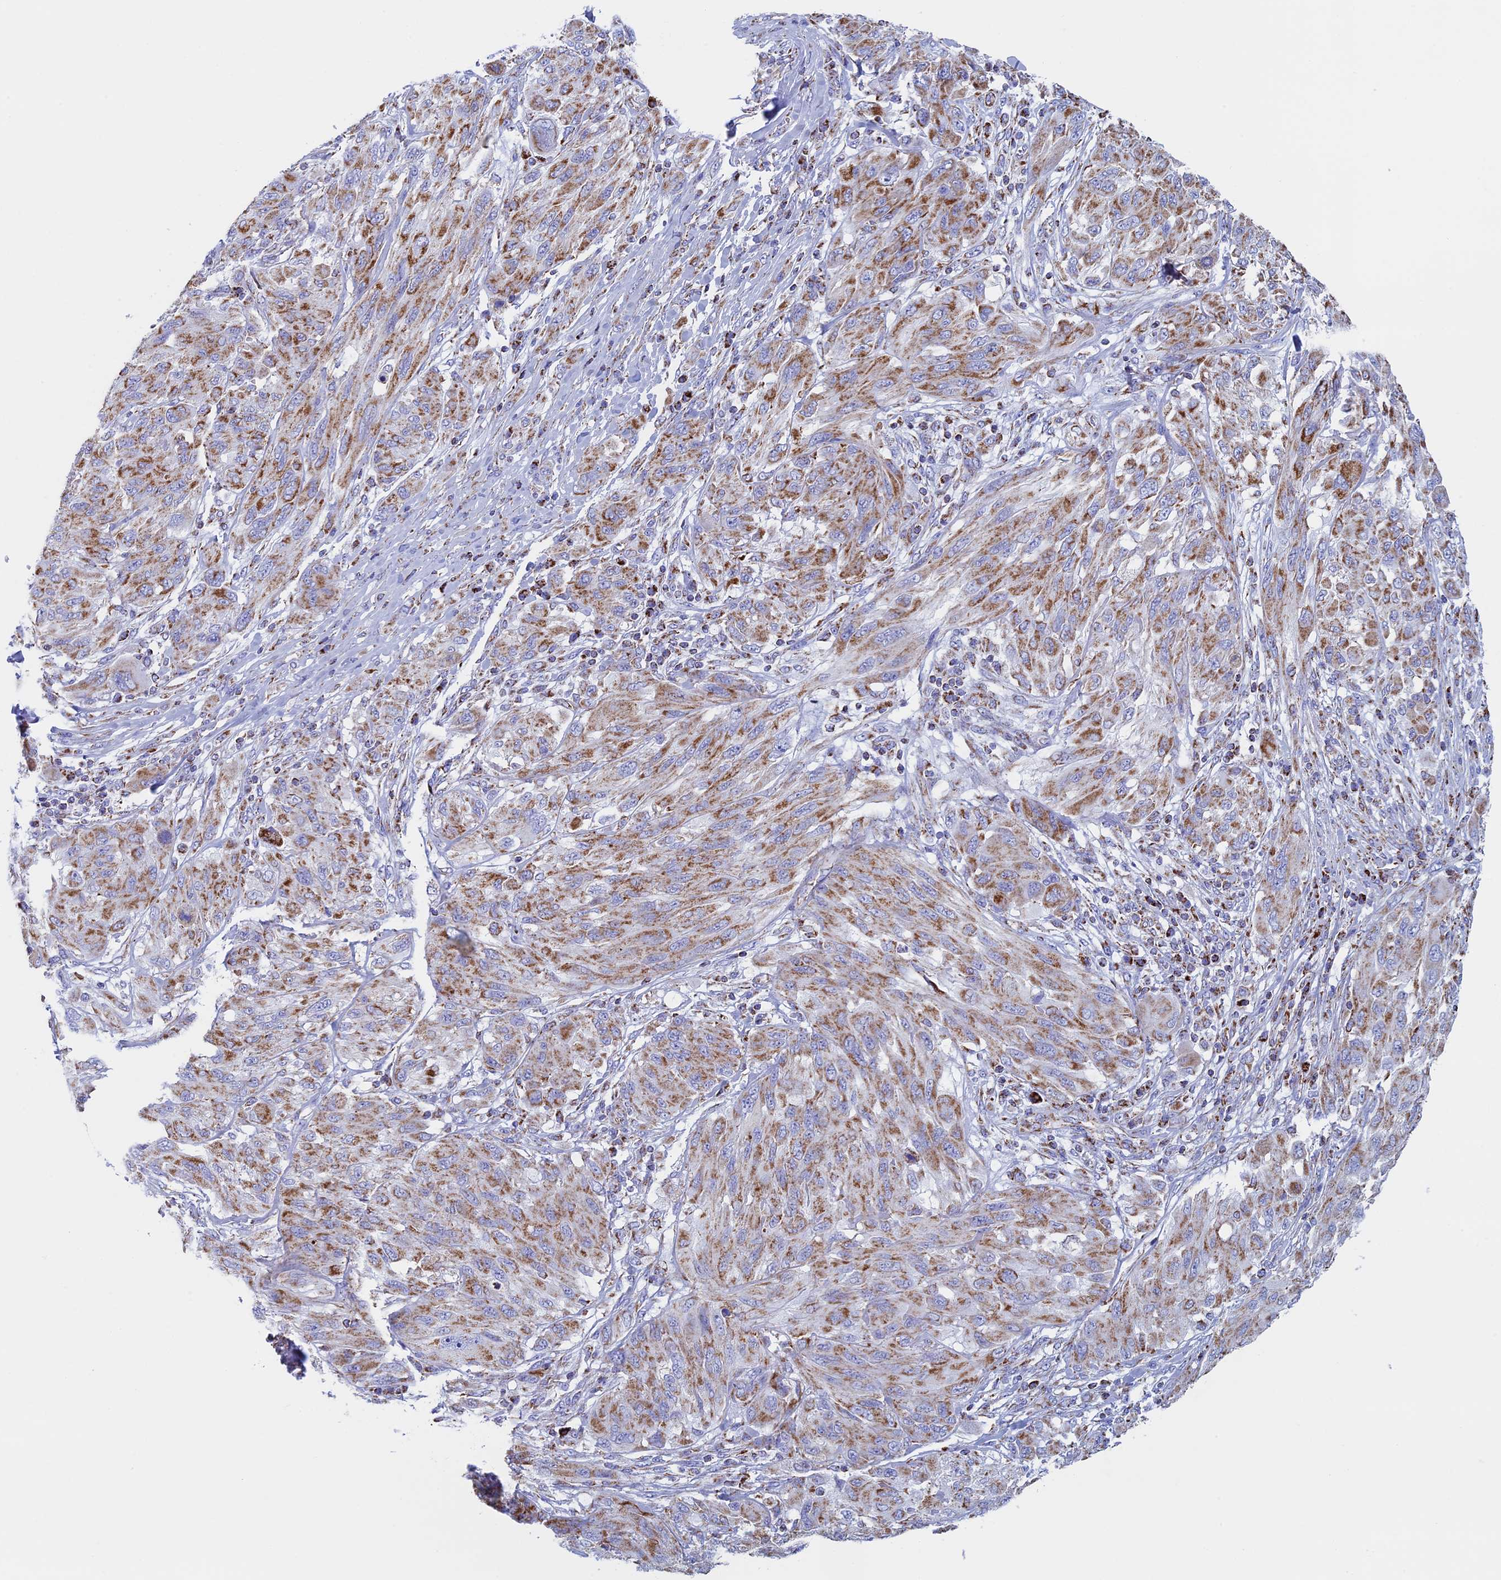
{"staining": {"intensity": "moderate", "quantity": ">75%", "location": "cytoplasmic/membranous"}, "tissue": "melanoma", "cell_type": "Tumor cells", "image_type": "cancer", "snomed": [{"axis": "morphology", "description": "Malignant melanoma, NOS"}, {"axis": "topography", "description": "Skin"}], "caption": "Melanoma stained for a protein (brown) demonstrates moderate cytoplasmic/membranous positive expression in approximately >75% of tumor cells.", "gene": "UQCRFS1", "patient": {"sex": "female", "age": 91}}